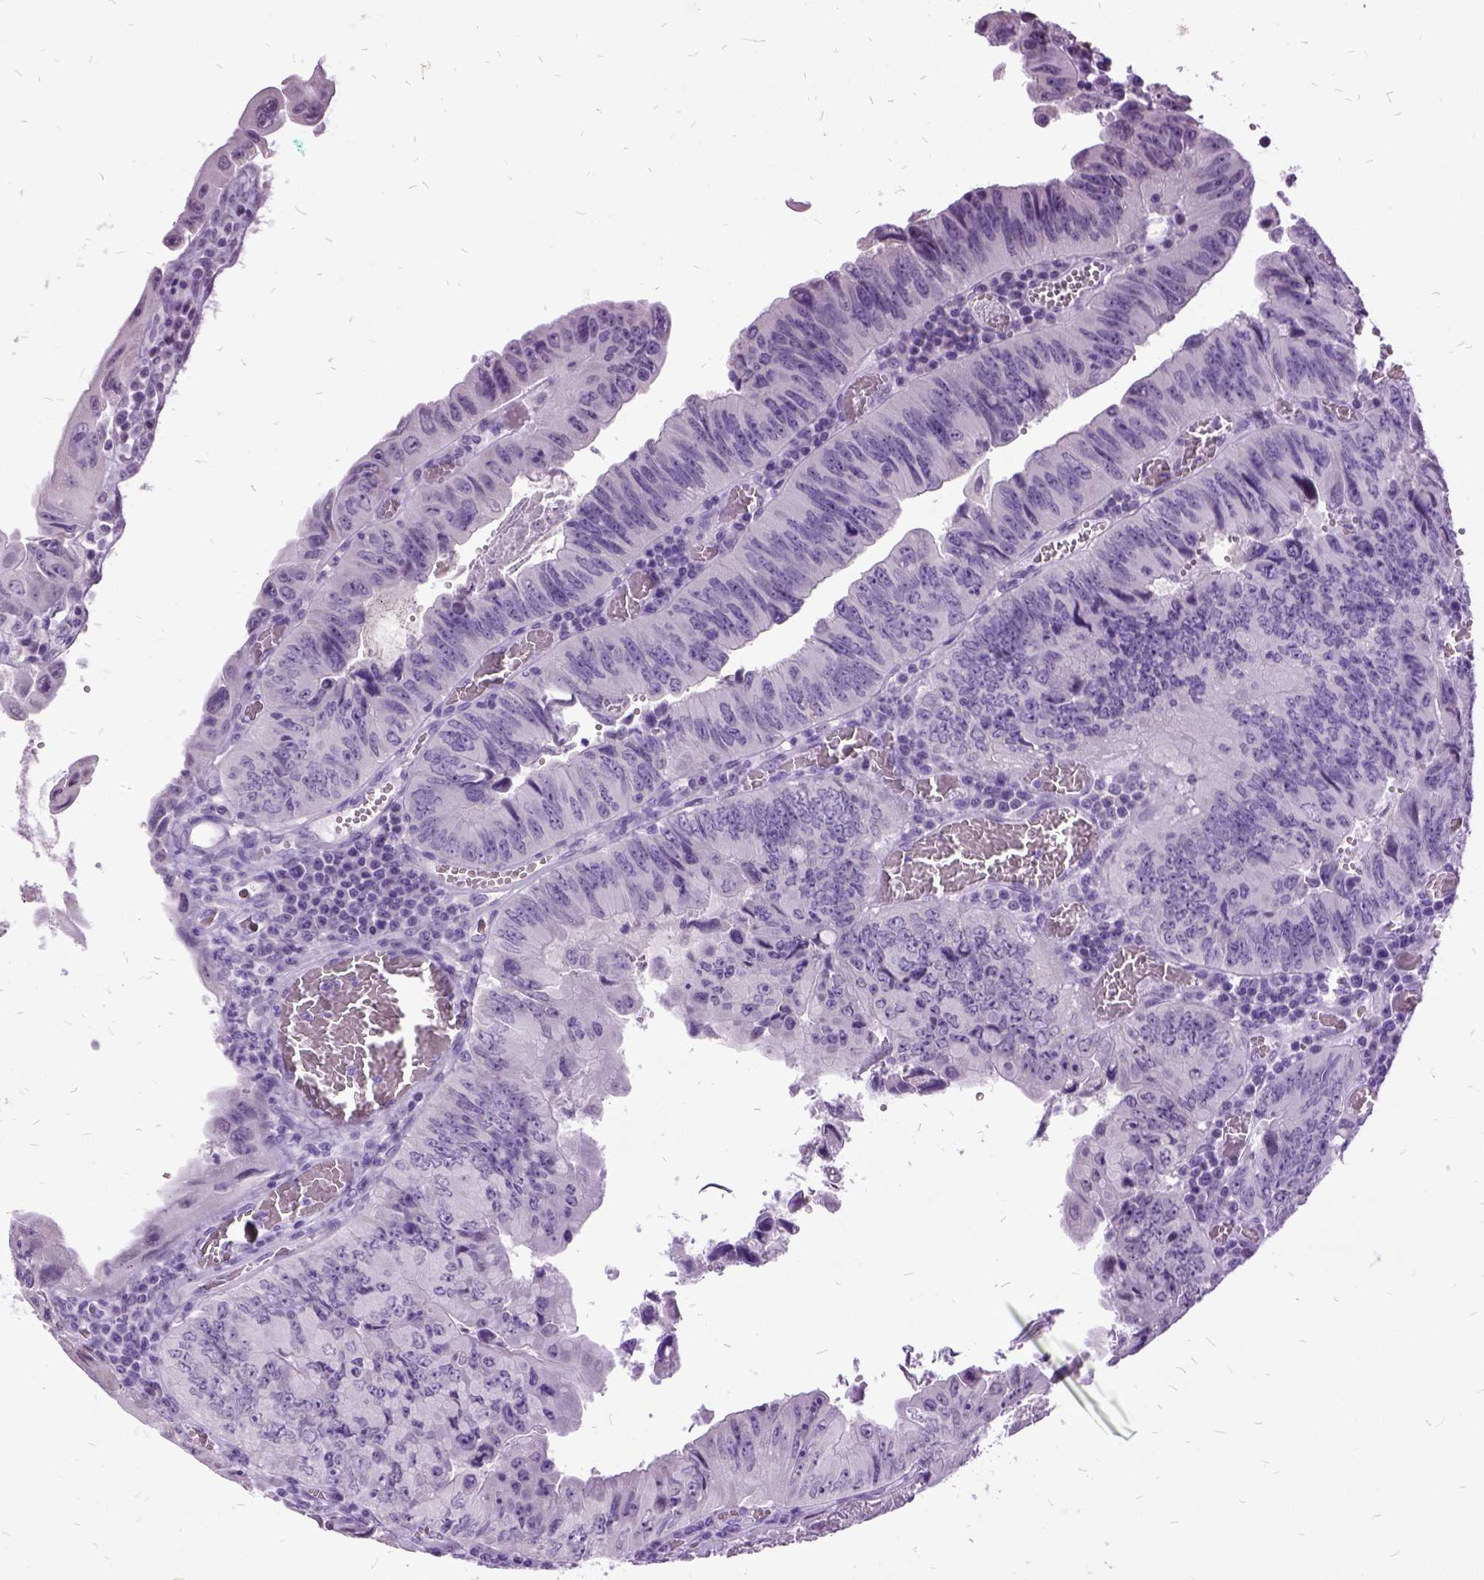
{"staining": {"intensity": "negative", "quantity": "none", "location": "none"}, "tissue": "colorectal cancer", "cell_type": "Tumor cells", "image_type": "cancer", "snomed": [{"axis": "morphology", "description": "Adenocarcinoma, NOS"}, {"axis": "topography", "description": "Colon"}], "caption": "There is no significant expression in tumor cells of colorectal cancer (adenocarcinoma). (DAB (3,3'-diaminobenzidine) immunohistochemistry visualized using brightfield microscopy, high magnification).", "gene": "MME", "patient": {"sex": "female", "age": 84}}